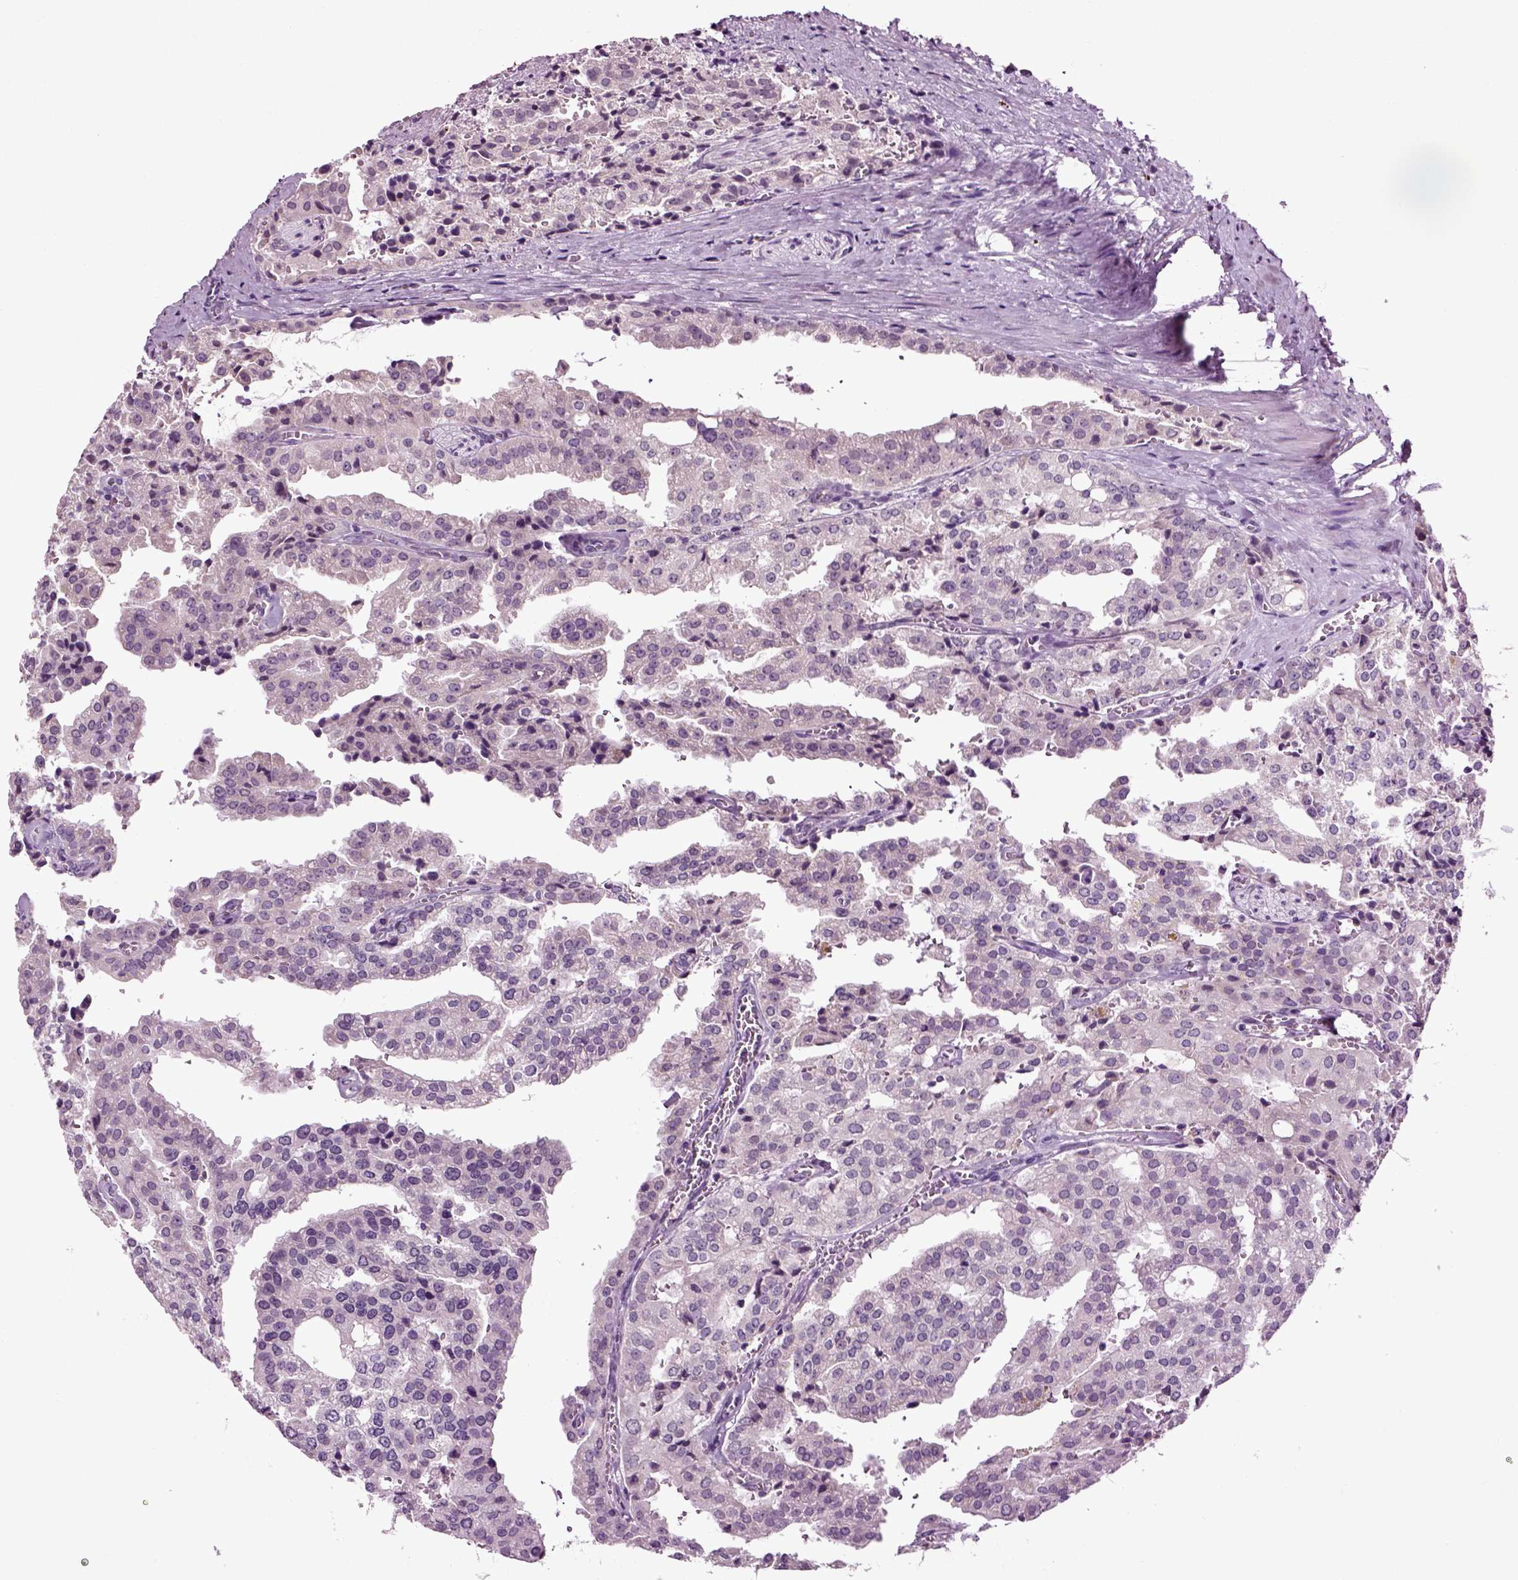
{"staining": {"intensity": "negative", "quantity": "none", "location": "none"}, "tissue": "prostate cancer", "cell_type": "Tumor cells", "image_type": "cancer", "snomed": [{"axis": "morphology", "description": "Adenocarcinoma, High grade"}, {"axis": "topography", "description": "Prostate"}], "caption": "Tumor cells are negative for protein expression in human prostate adenocarcinoma (high-grade).", "gene": "SPATA17", "patient": {"sex": "male", "age": 68}}